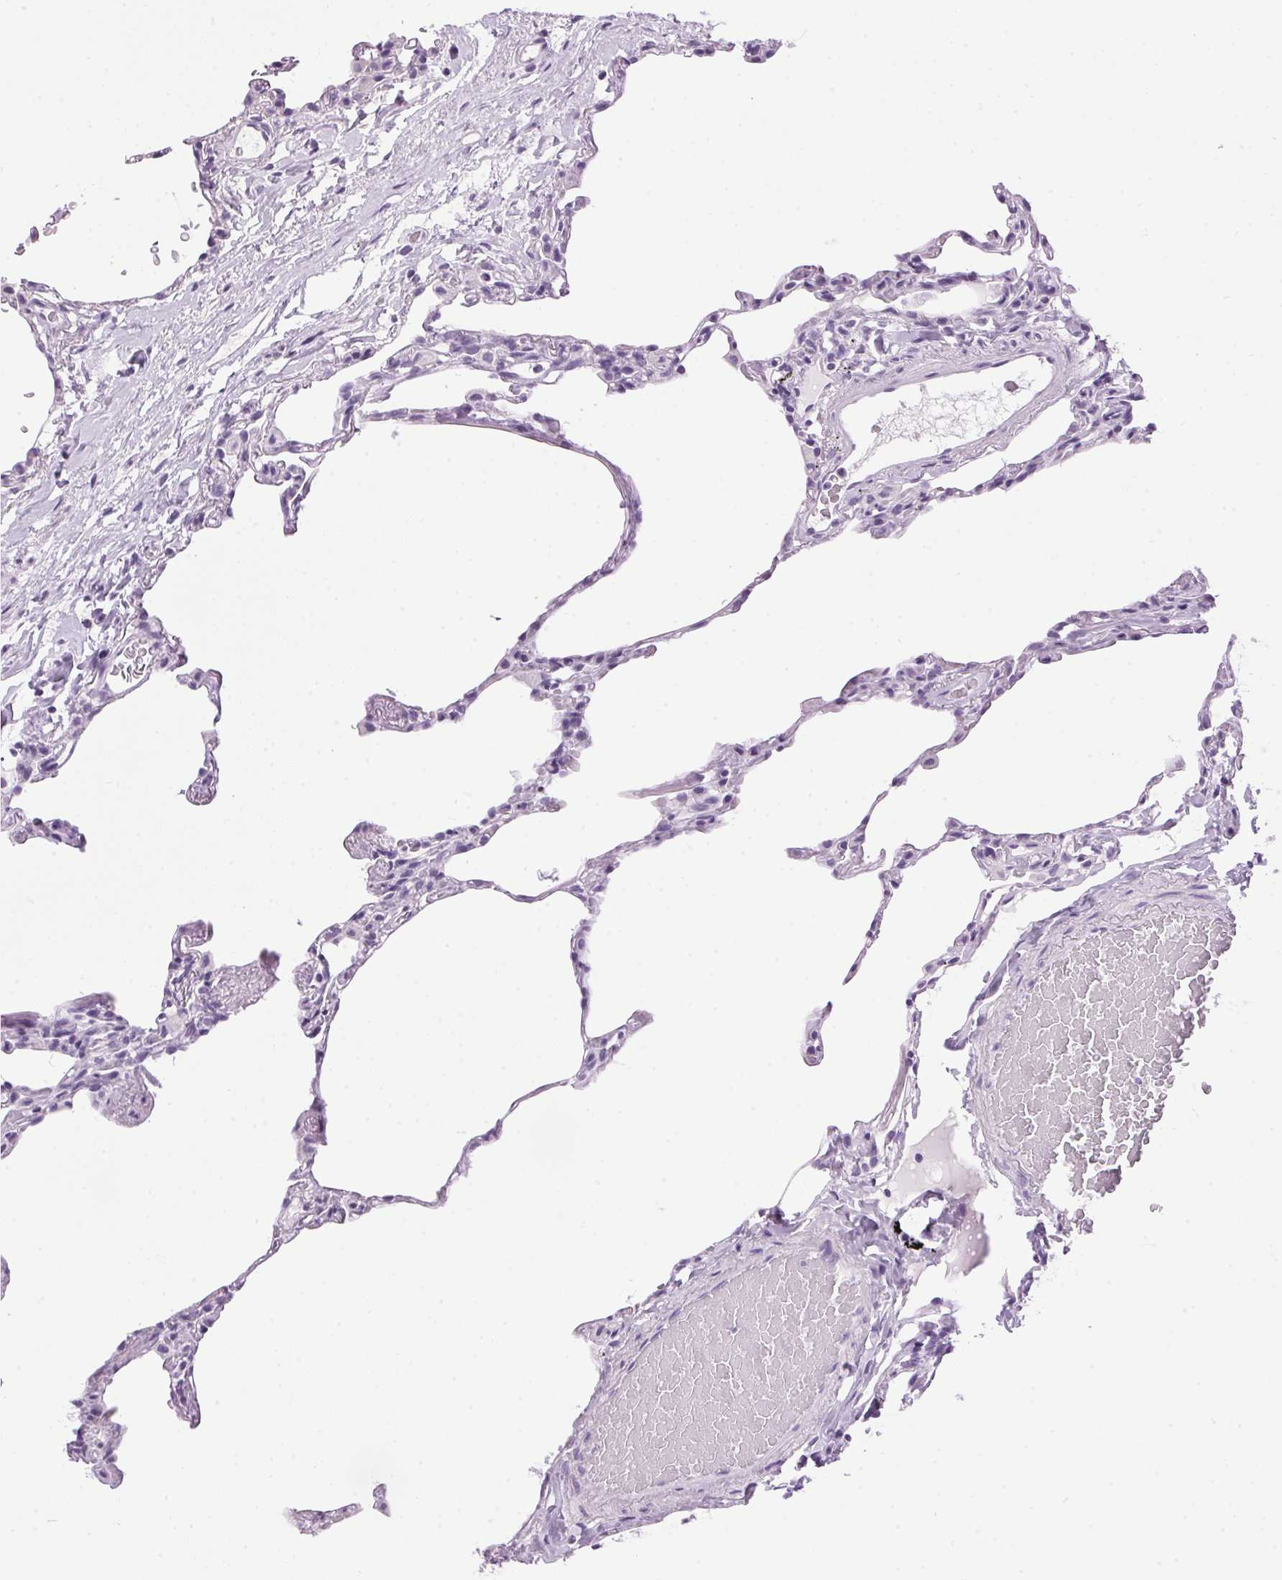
{"staining": {"intensity": "negative", "quantity": "none", "location": "none"}, "tissue": "lung", "cell_type": "Alveolar cells", "image_type": "normal", "snomed": [{"axis": "morphology", "description": "Normal tissue, NOS"}, {"axis": "topography", "description": "Lung"}], "caption": "This is a histopathology image of IHC staining of unremarkable lung, which shows no staining in alveolar cells.", "gene": "SP7", "patient": {"sex": "female", "age": 57}}